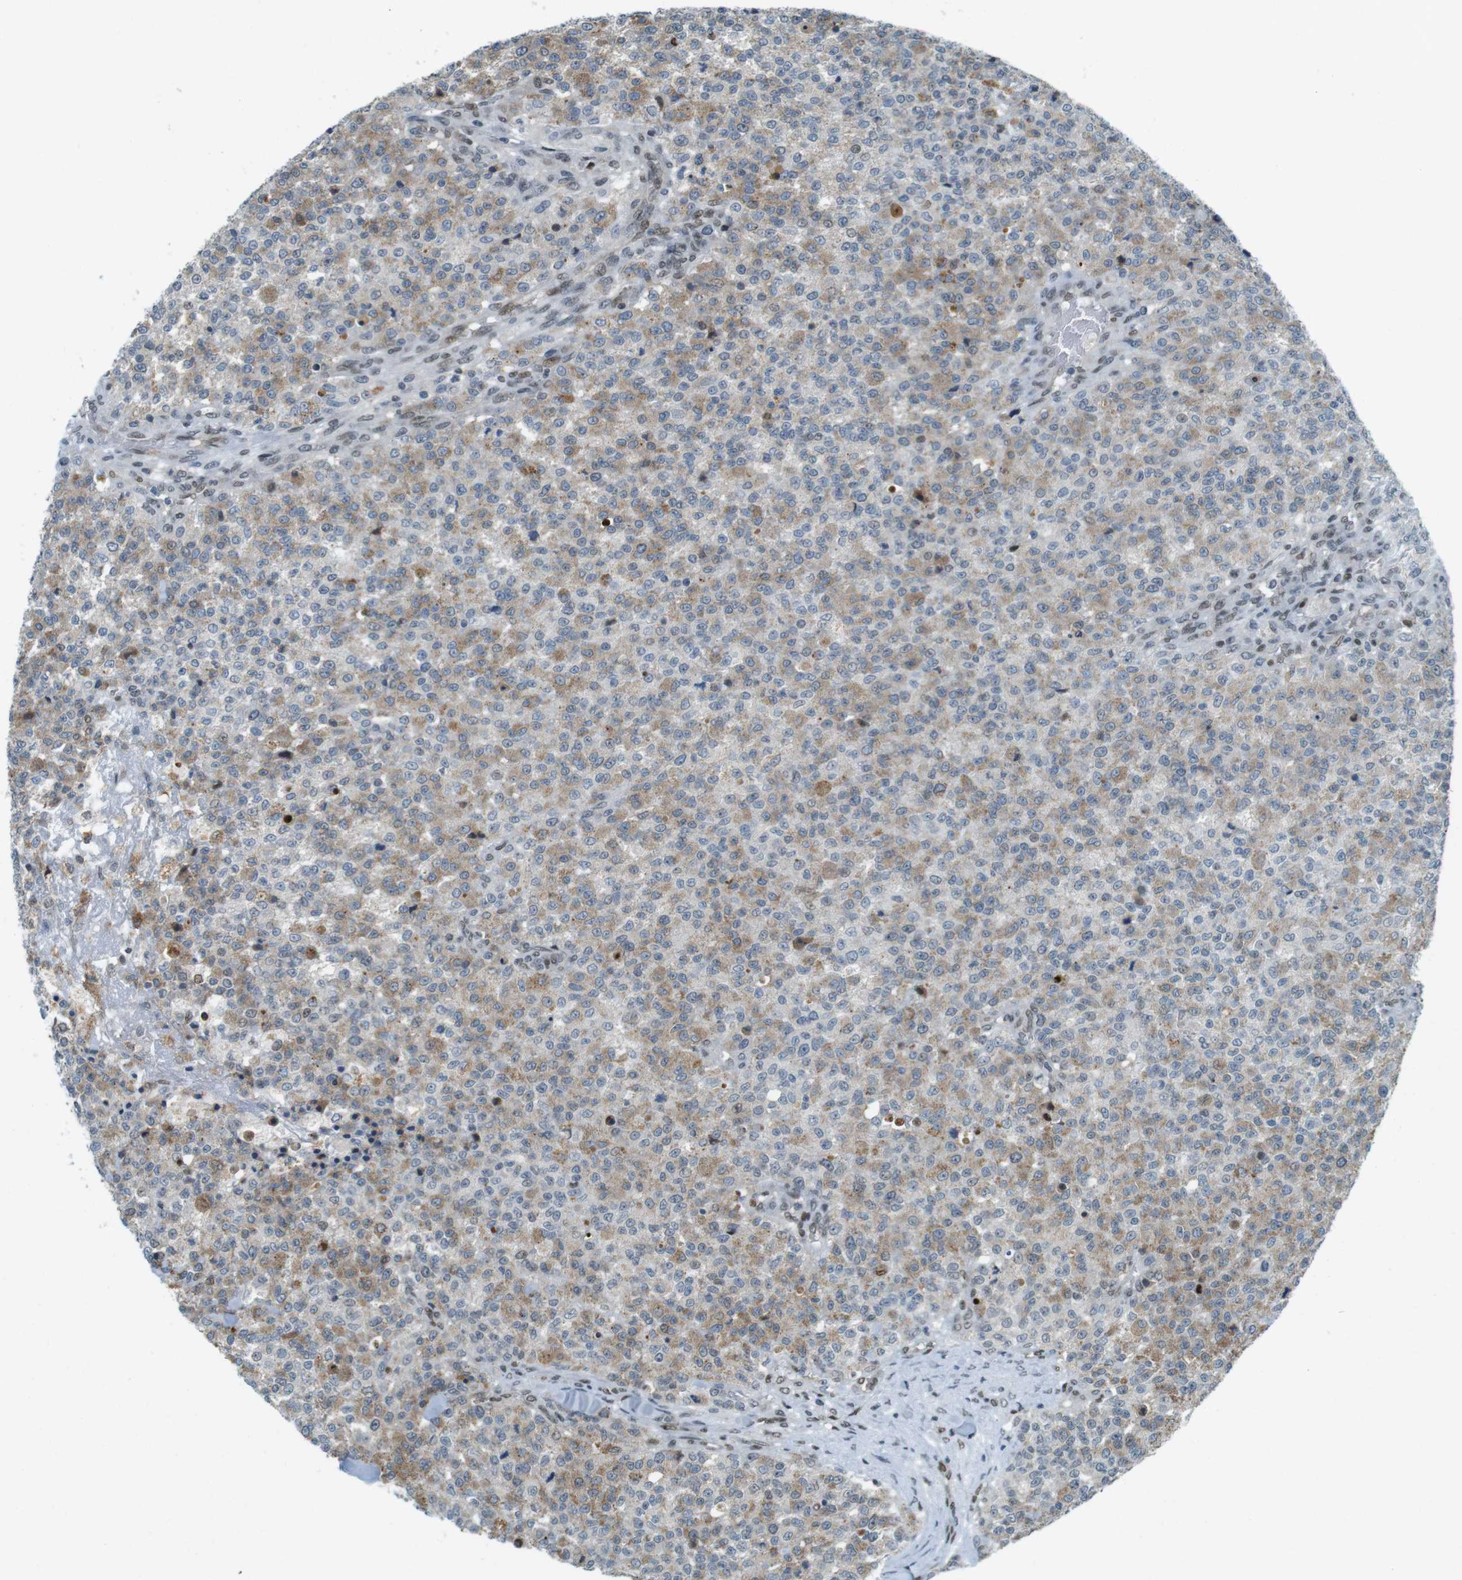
{"staining": {"intensity": "weak", "quantity": "25%-75%", "location": "cytoplasmic/membranous"}, "tissue": "testis cancer", "cell_type": "Tumor cells", "image_type": "cancer", "snomed": [{"axis": "morphology", "description": "Seminoma, NOS"}, {"axis": "topography", "description": "Testis"}], "caption": "Immunohistochemistry of human testis cancer (seminoma) displays low levels of weak cytoplasmic/membranous expression in about 25%-75% of tumor cells.", "gene": "UBB", "patient": {"sex": "male", "age": 59}}